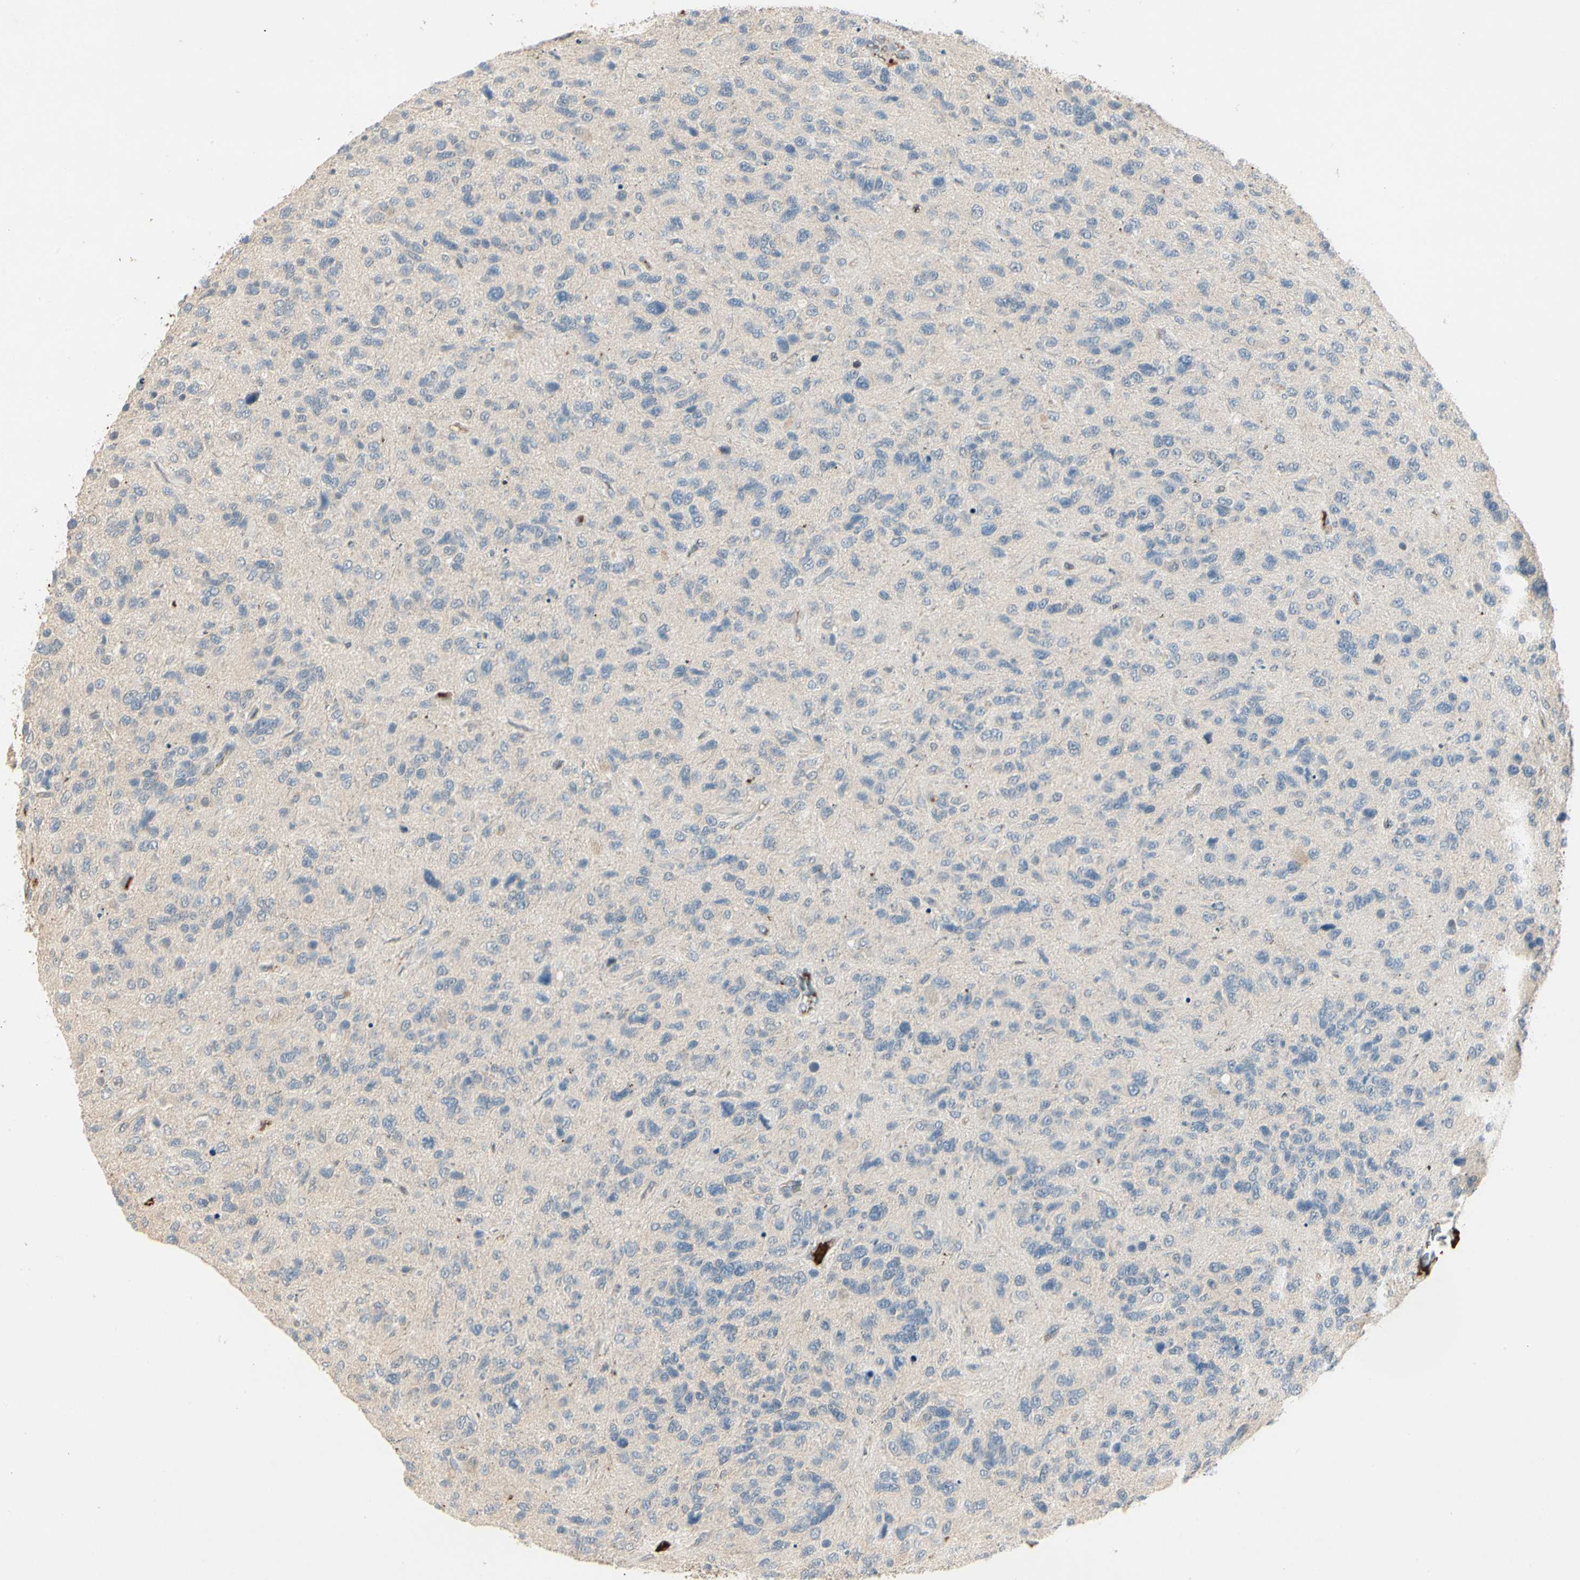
{"staining": {"intensity": "negative", "quantity": "none", "location": "none"}, "tissue": "glioma", "cell_type": "Tumor cells", "image_type": "cancer", "snomed": [{"axis": "morphology", "description": "Glioma, malignant, High grade"}, {"axis": "topography", "description": "Brain"}], "caption": "The histopathology image displays no significant positivity in tumor cells of glioma.", "gene": "SKIL", "patient": {"sex": "female", "age": 58}}